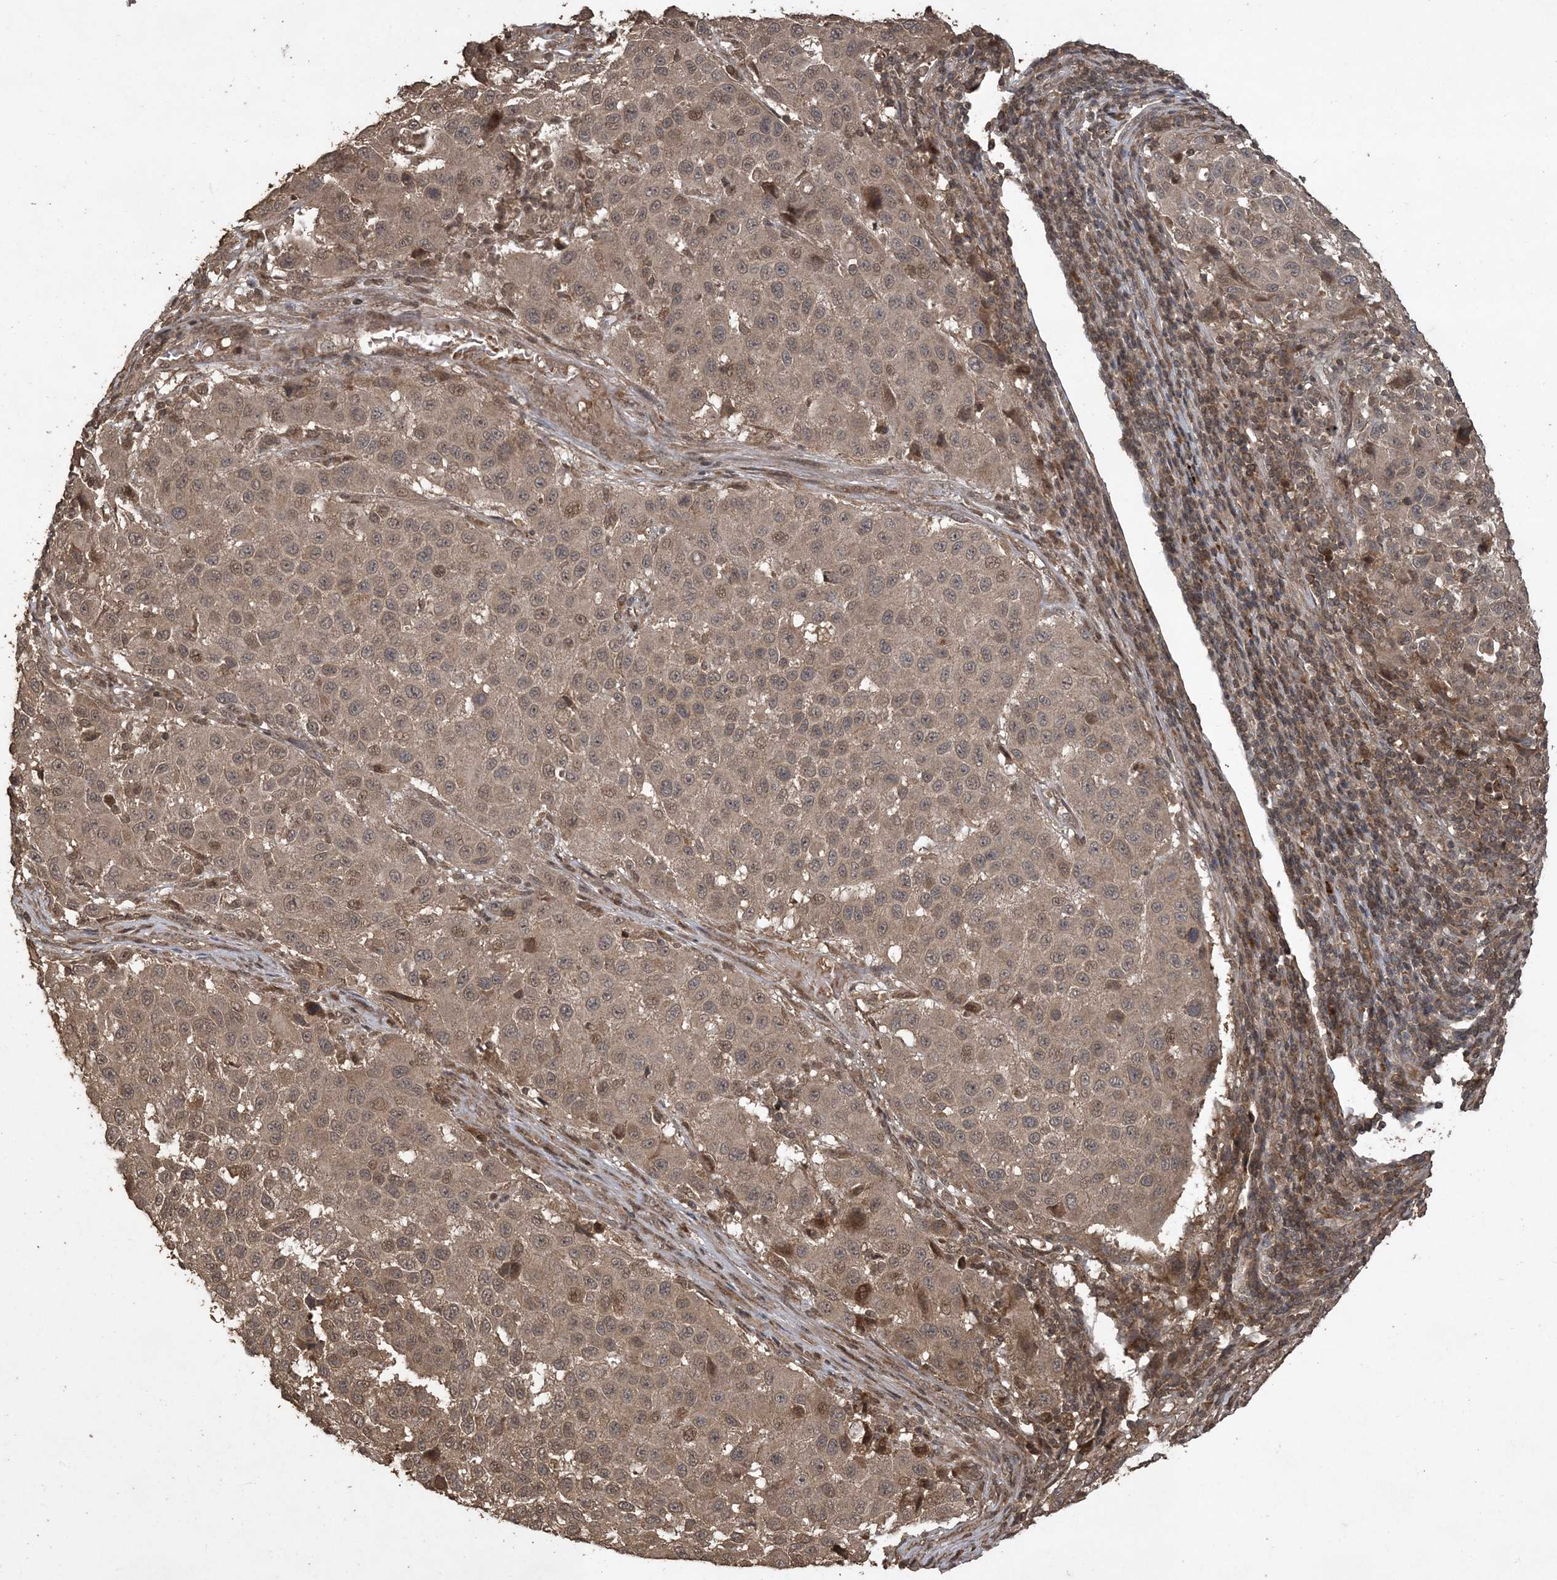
{"staining": {"intensity": "weak", "quantity": ">75%", "location": "cytoplasmic/membranous"}, "tissue": "melanoma", "cell_type": "Tumor cells", "image_type": "cancer", "snomed": [{"axis": "morphology", "description": "Malignant melanoma, Metastatic site"}, {"axis": "topography", "description": "Lymph node"}], "caption": "About >75% of tumor cells in melanoma show weak cytoplasmic/membranous protein positivity as visualized by brown immunohistochemical staining.", "gene": "EFCAB8", "patient": {"sex": "male", "age": 61}}